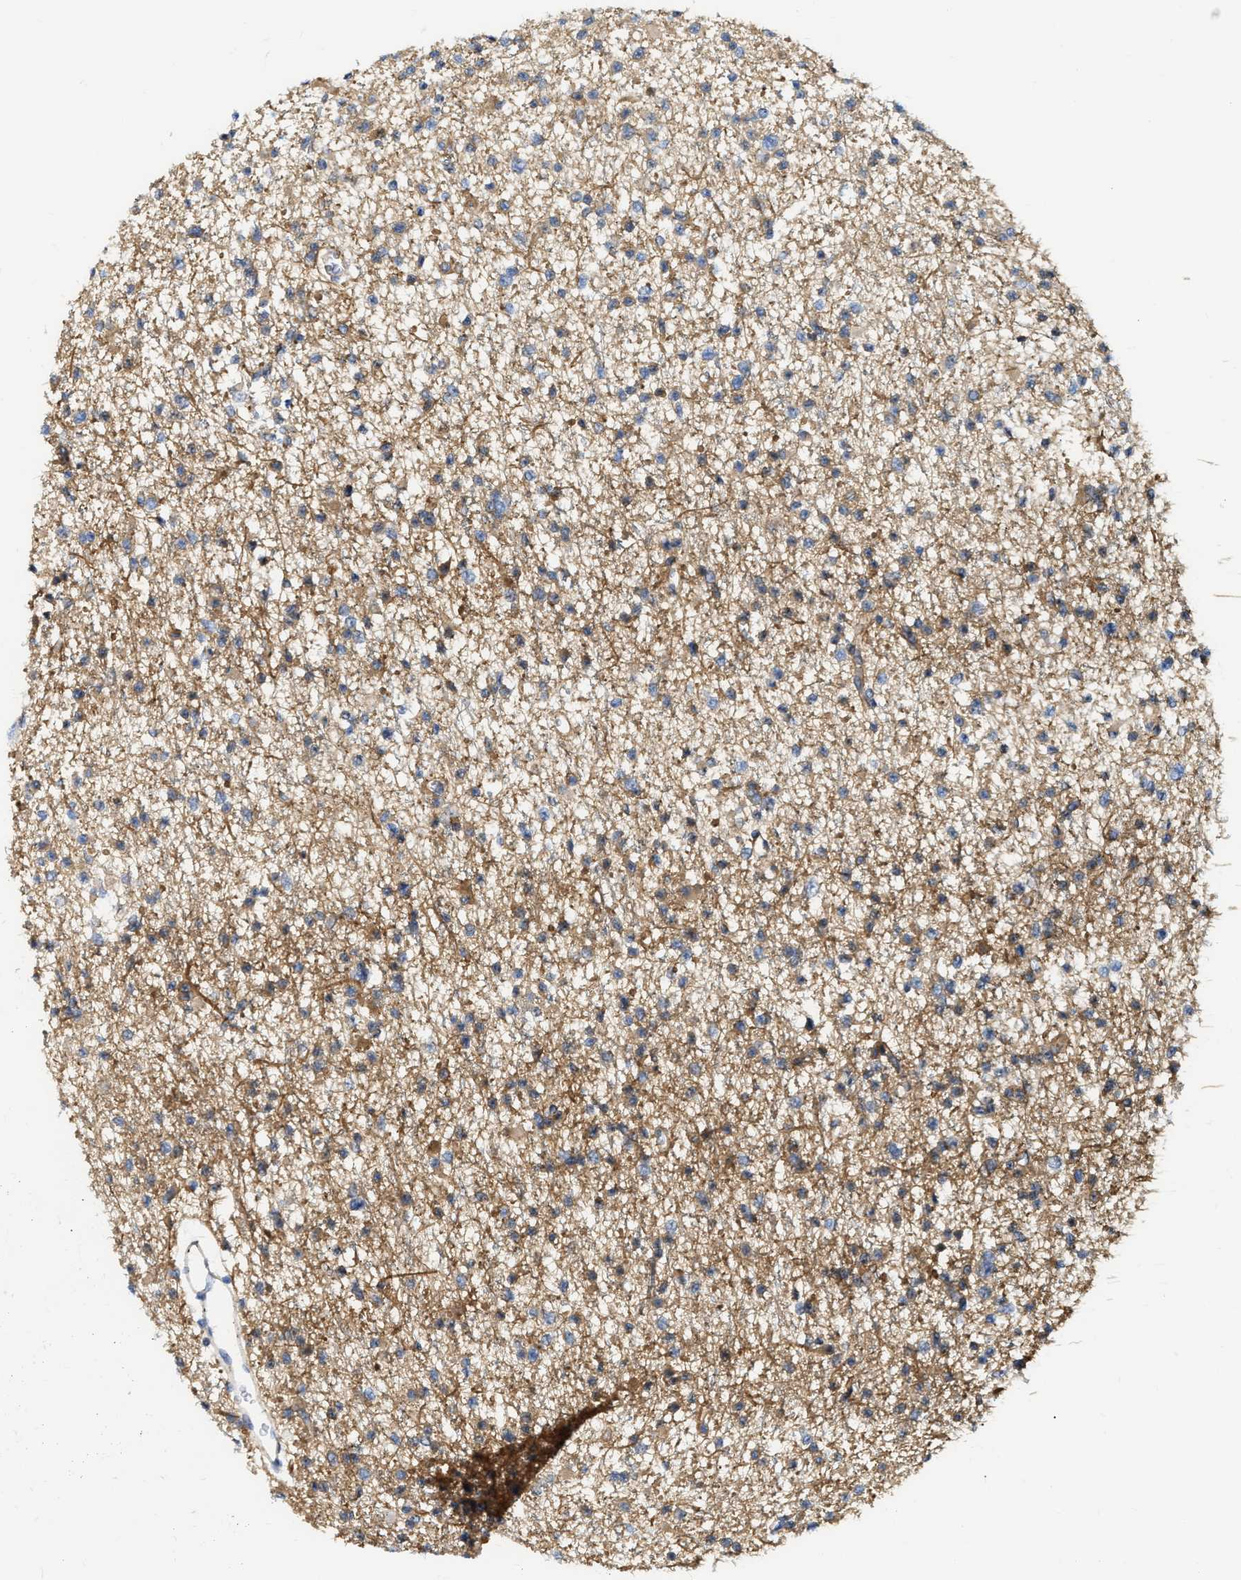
{"staining": {"intensity": "moderate", "quantity": "25%-75%", "location": "cytoplasmic/membranous"}, "tissue": "glioma", "cell_type": "Tumor cells", "image_type": "cancer", "snomed": [{"axis": "morphology", "description": "Glioma, malignant, Low grade"}, {"axis": "topography", "description": "Brain"}], "caption": "Brown immunohistochemical staining in malignant low-grade glioma displays moderate cytoplasmic/membranous expression in approximately 25%-75% of tumor cells.", "gene": "FHL1", "patient": {"sex": "female", "age": 22}}